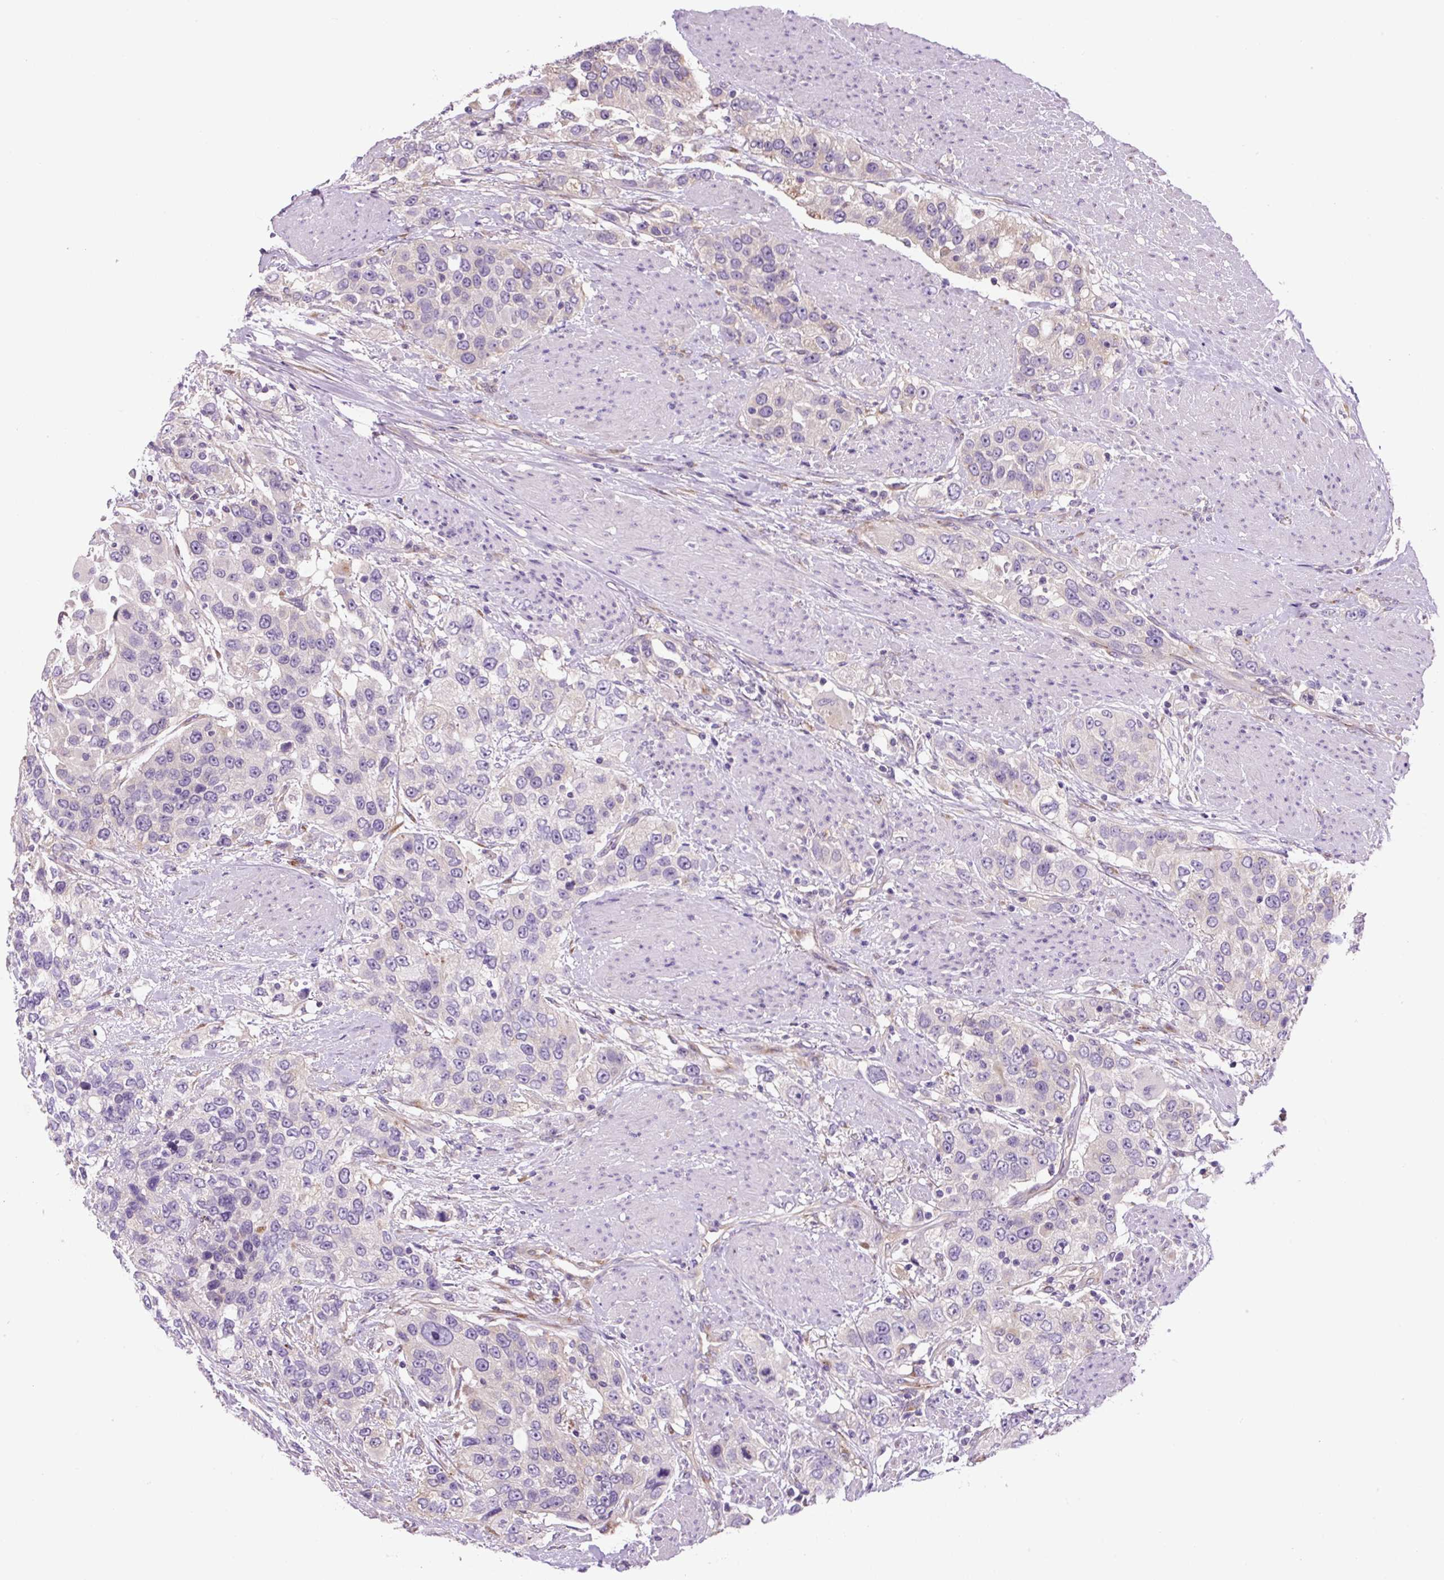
{"staining": {"intensity": "negative", "quantity": "none", "location": "none"}, "tissue": "urothelial cancer", "cell_type": "Tumor cells", "image_type": "cancer", "snomed": [{"axis": "morphology", "description": "Urothelial carcinoma, High grade"}, {"axis": "topography", "description": "Urinary bladder"}], "caption": "Tumor cells show no significant protein positivity in urothelial cancer.", "gene": "GORASP1", "patient": {"sex": "female", "age": 80}}